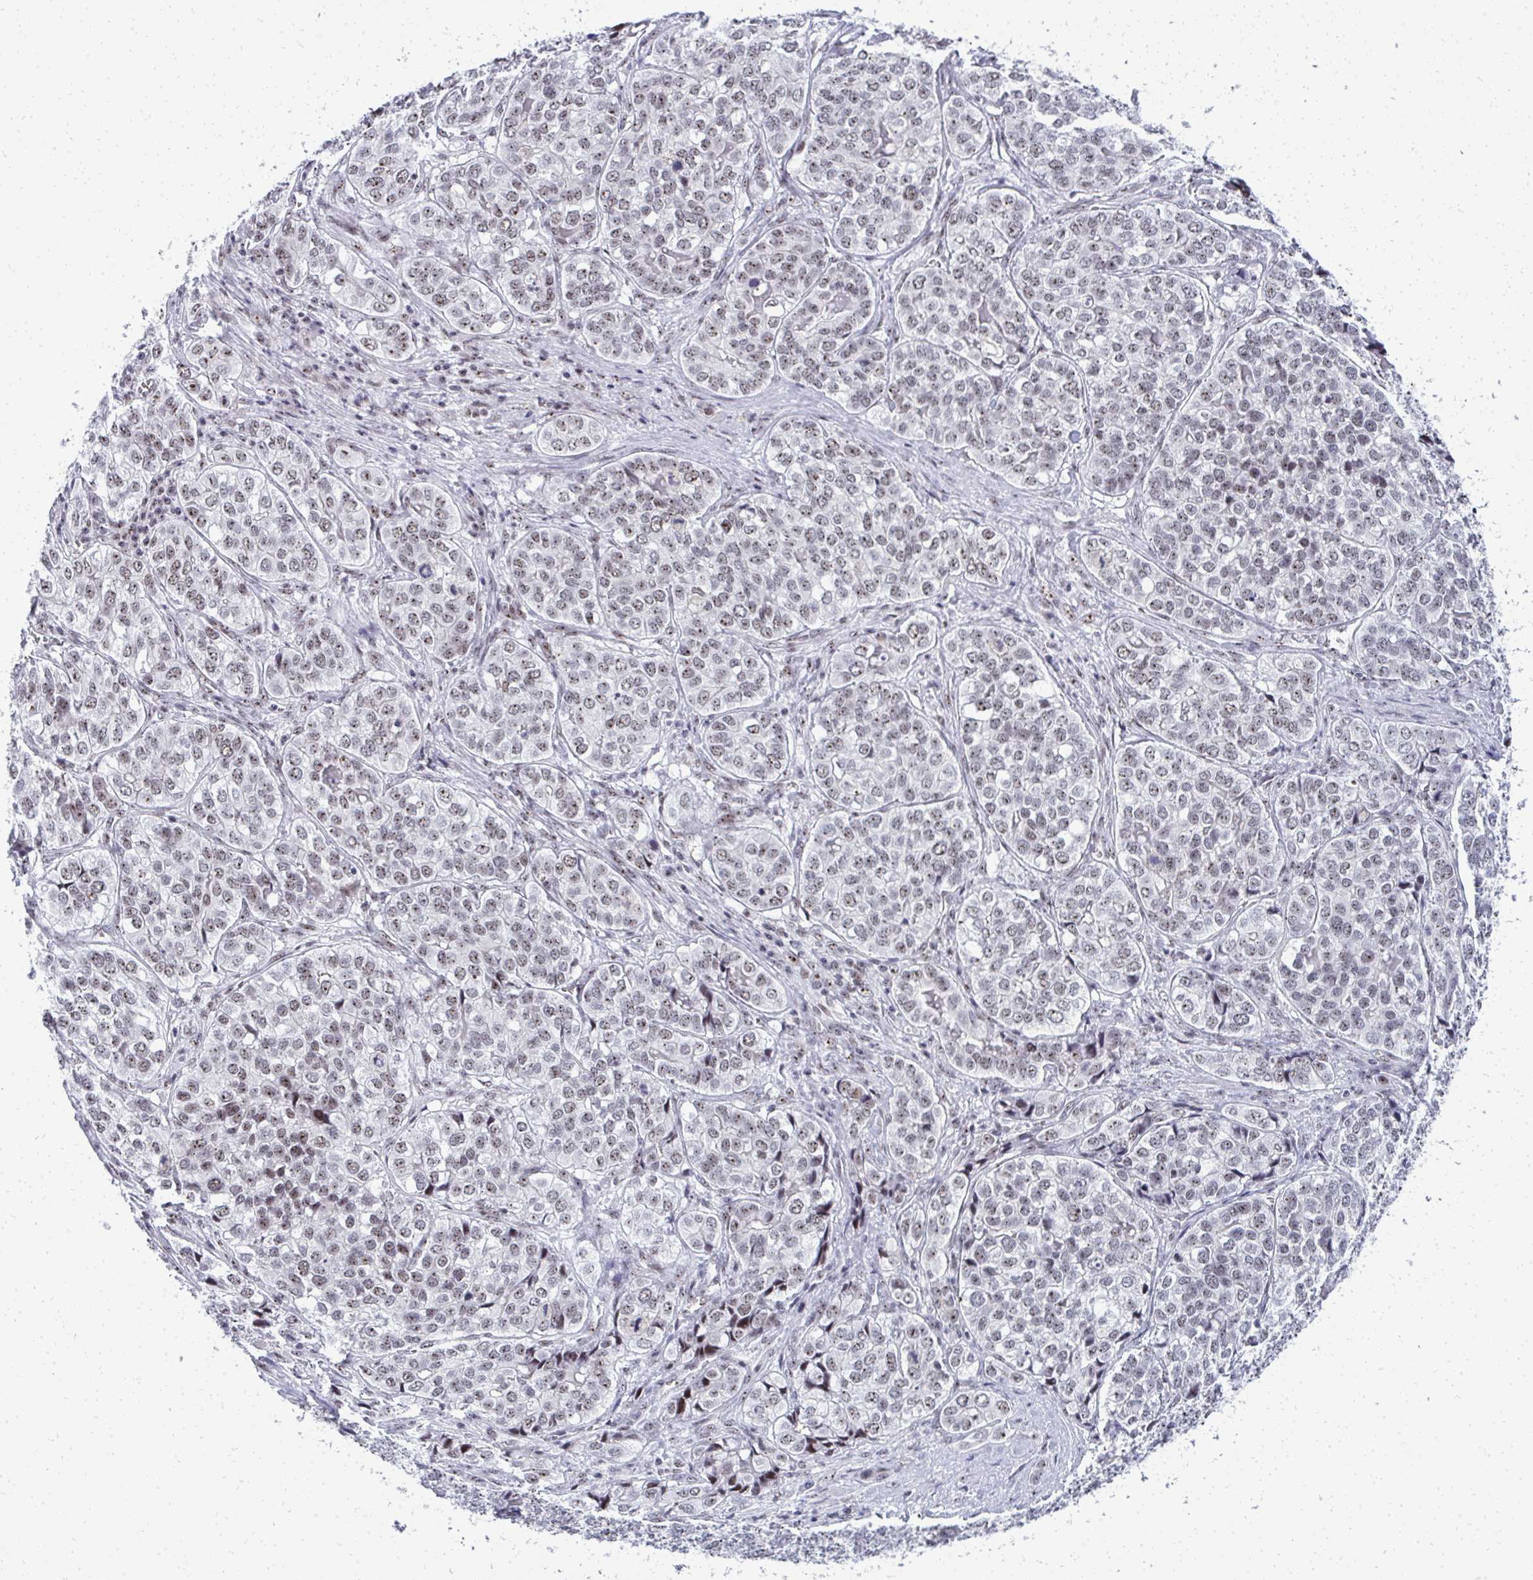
{"staining": {"intensity": "moderate", "quantity": "25%-75%", "location": "nuclear"}, "tissue": "liver cancer", "cell_type": "Tumor cells", "image_type": "cancer", "snomed": [{"axis": "morphology", "description": "Cholangiocarcinoma"}, {"axis": "topography", "description": "Liver"}], "caption": "Cholangiocarcinoma (liver) stained for a protein (brown) reveals moderate nuclear positive expression in about 25%-75% of tumor cells.", "gene": "SIRT7", "patient": {"sex": "male", "age": 56}}